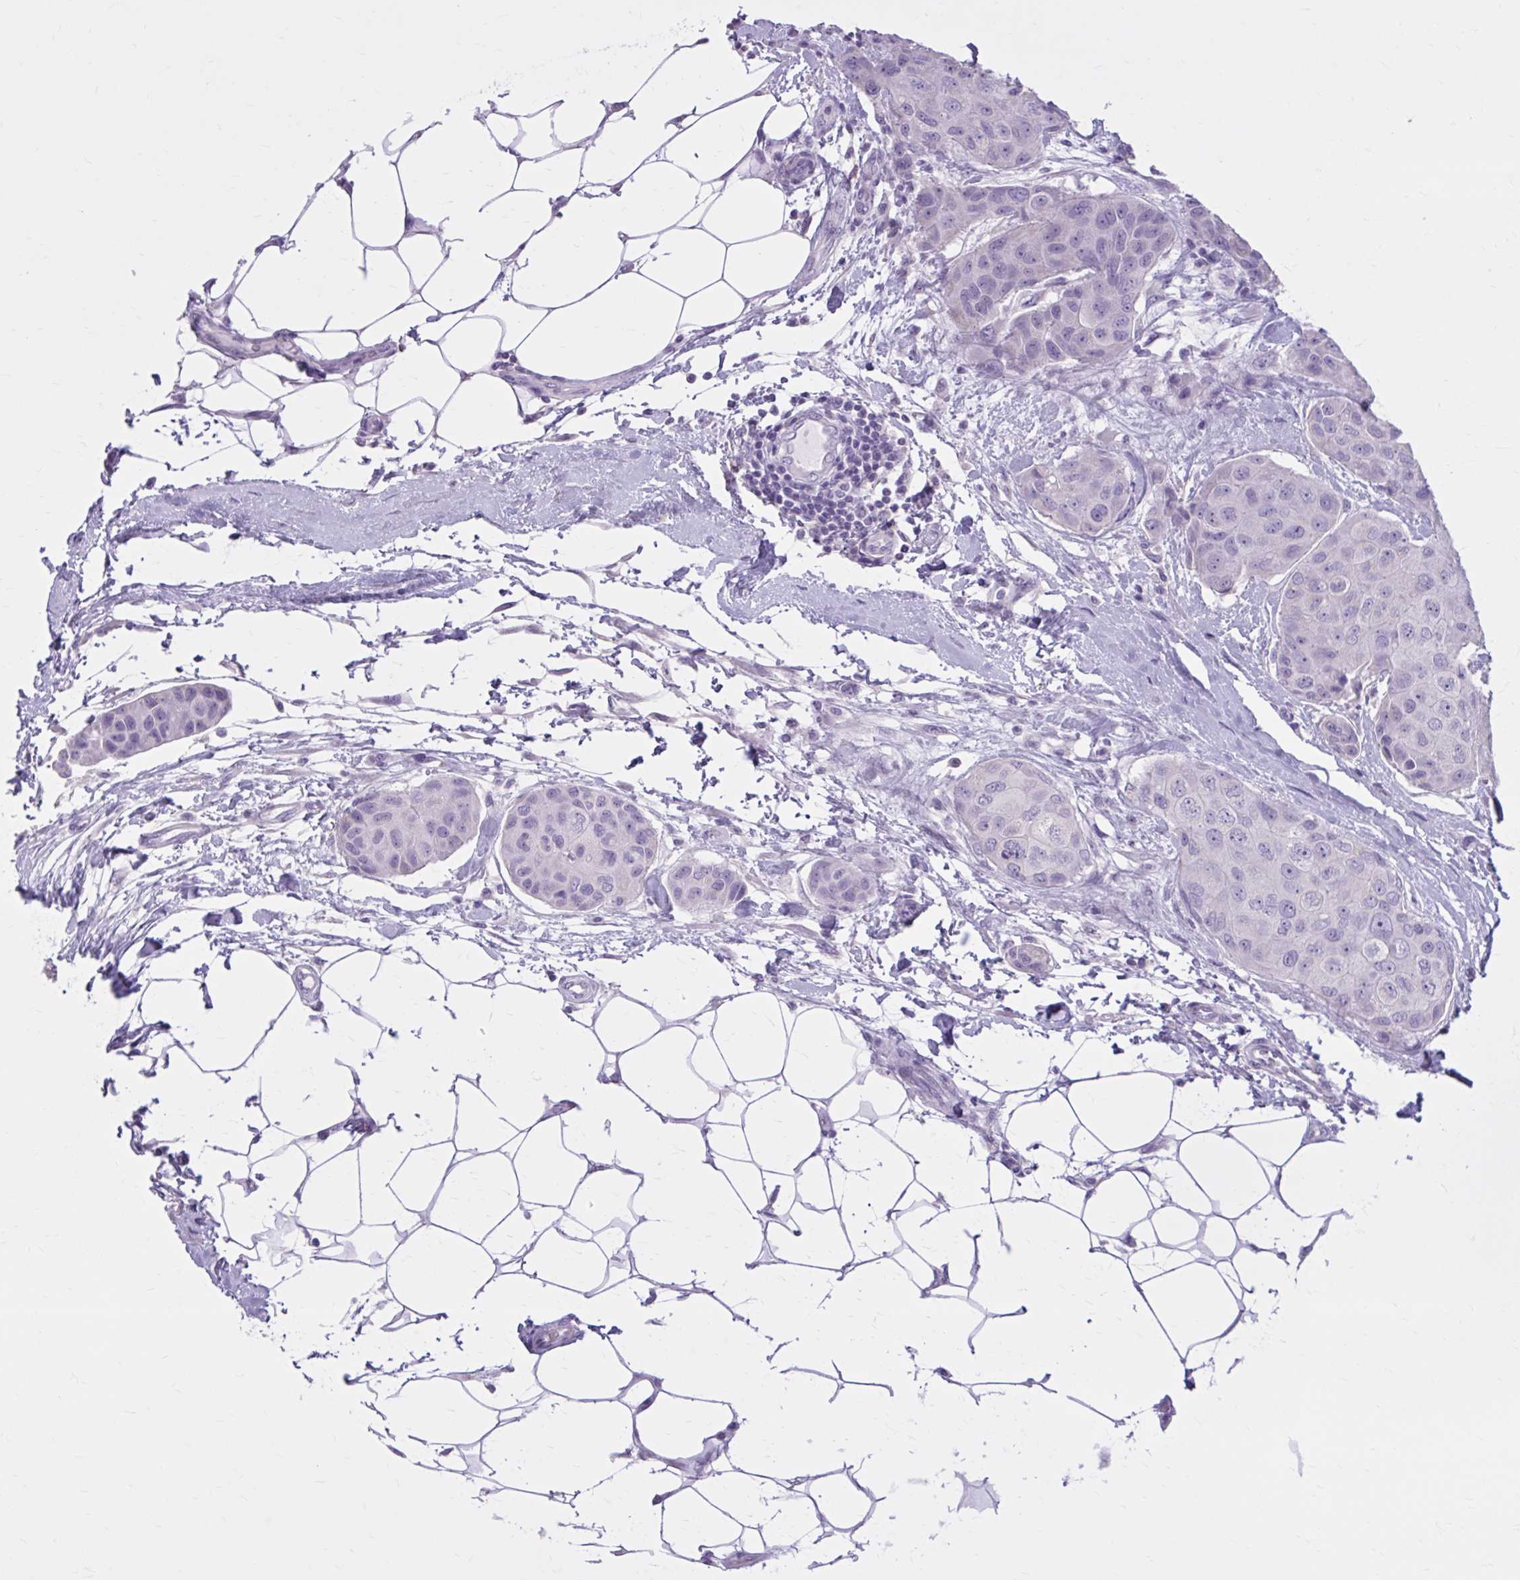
{"staining": {"intensity": "negative", "quantity": "none", "location": "none"}, "tissue": "breast cancer", "cell_type": "Tumor cells", "image_type": "cancer", "snomed": [{"axis": "morphology", "description": "Duct carcinoma"}, {"axis": "topography", "description": "Breast"}, {"axis": "topography", "description": "Lymph node"}], "caption": "Photomicrograph shows no significant protein positivity in tumor cells of breast cancer.", "gene": "OR4B1", "patient": {"sex": "female", "age": 80}}